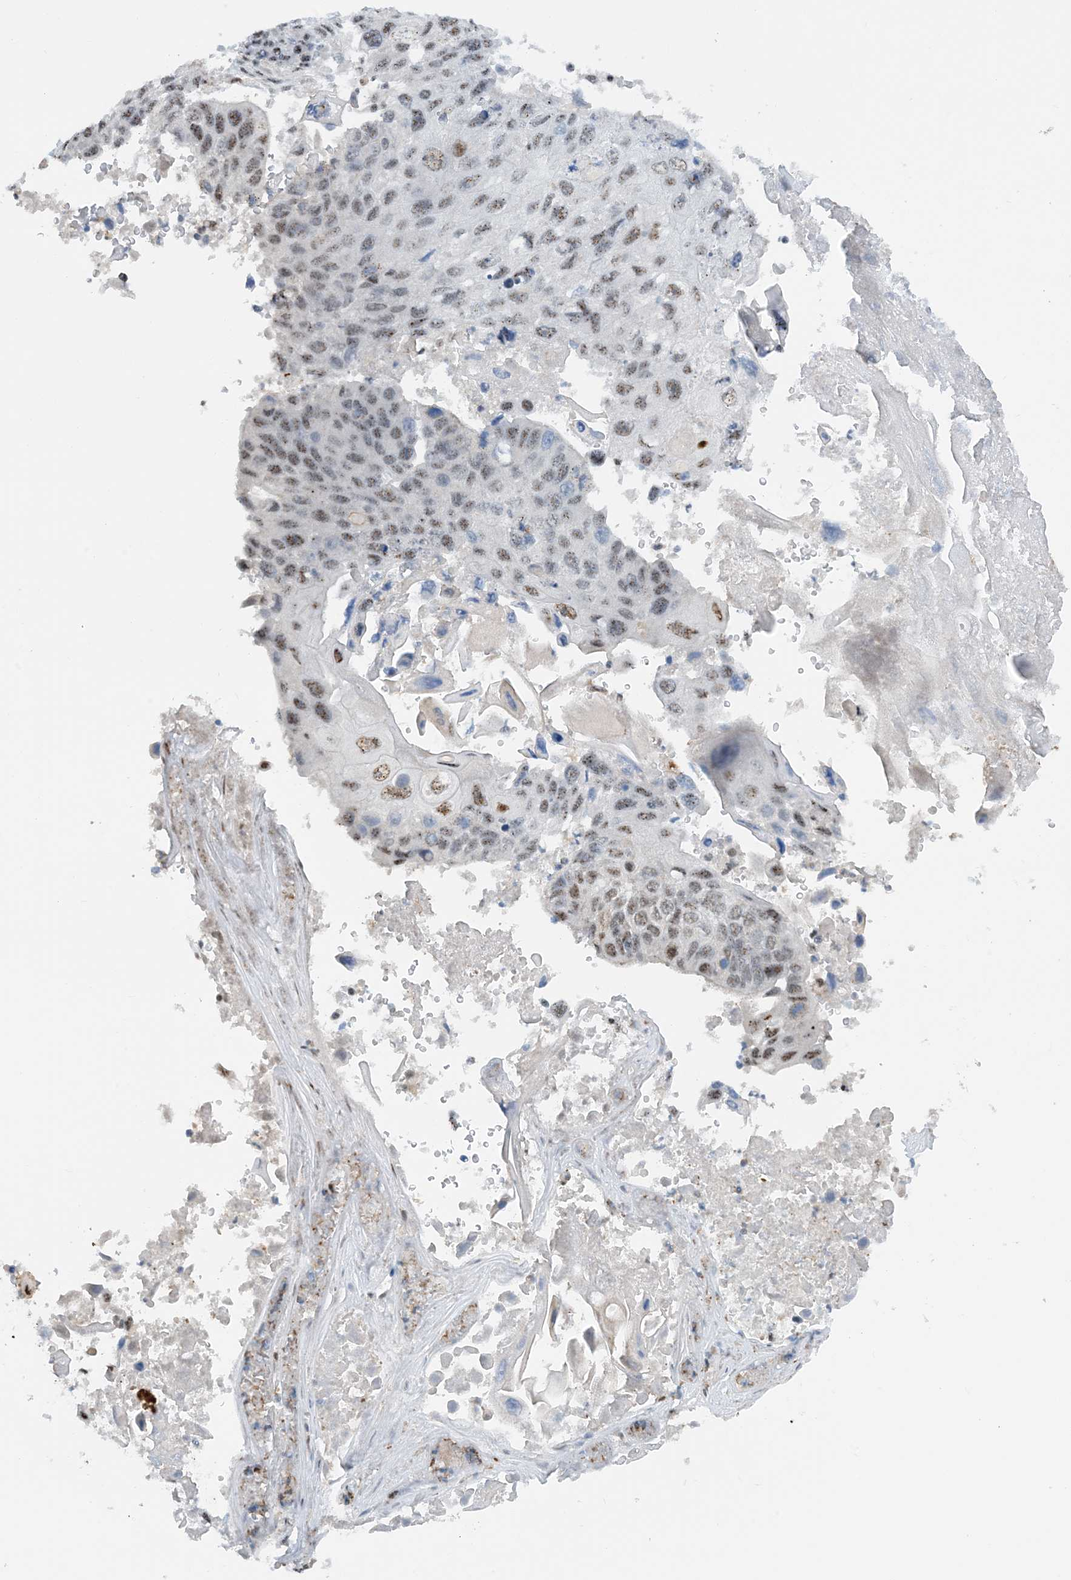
{"staining": {"intensity": "moderate", "quantity": ">75%", "location": "nuclear"}, "tissue": "lung cancer", "cell_type": "Tumor cells", "image_type": "cancer", "snomed": [{"axis": "morphology", "description": "Squamous cell carcinoma, NOS"}, {"axis": "topography", "description": "Lung"}], "caption": "Human squamous cell carcinoma (lung) stained for a protein (brown) reveals moderate nuclear positive positivity in approximately >75% of tumor cells.", "gene": "HEMK1", "patient": {"sex": "male", "age": 61}}